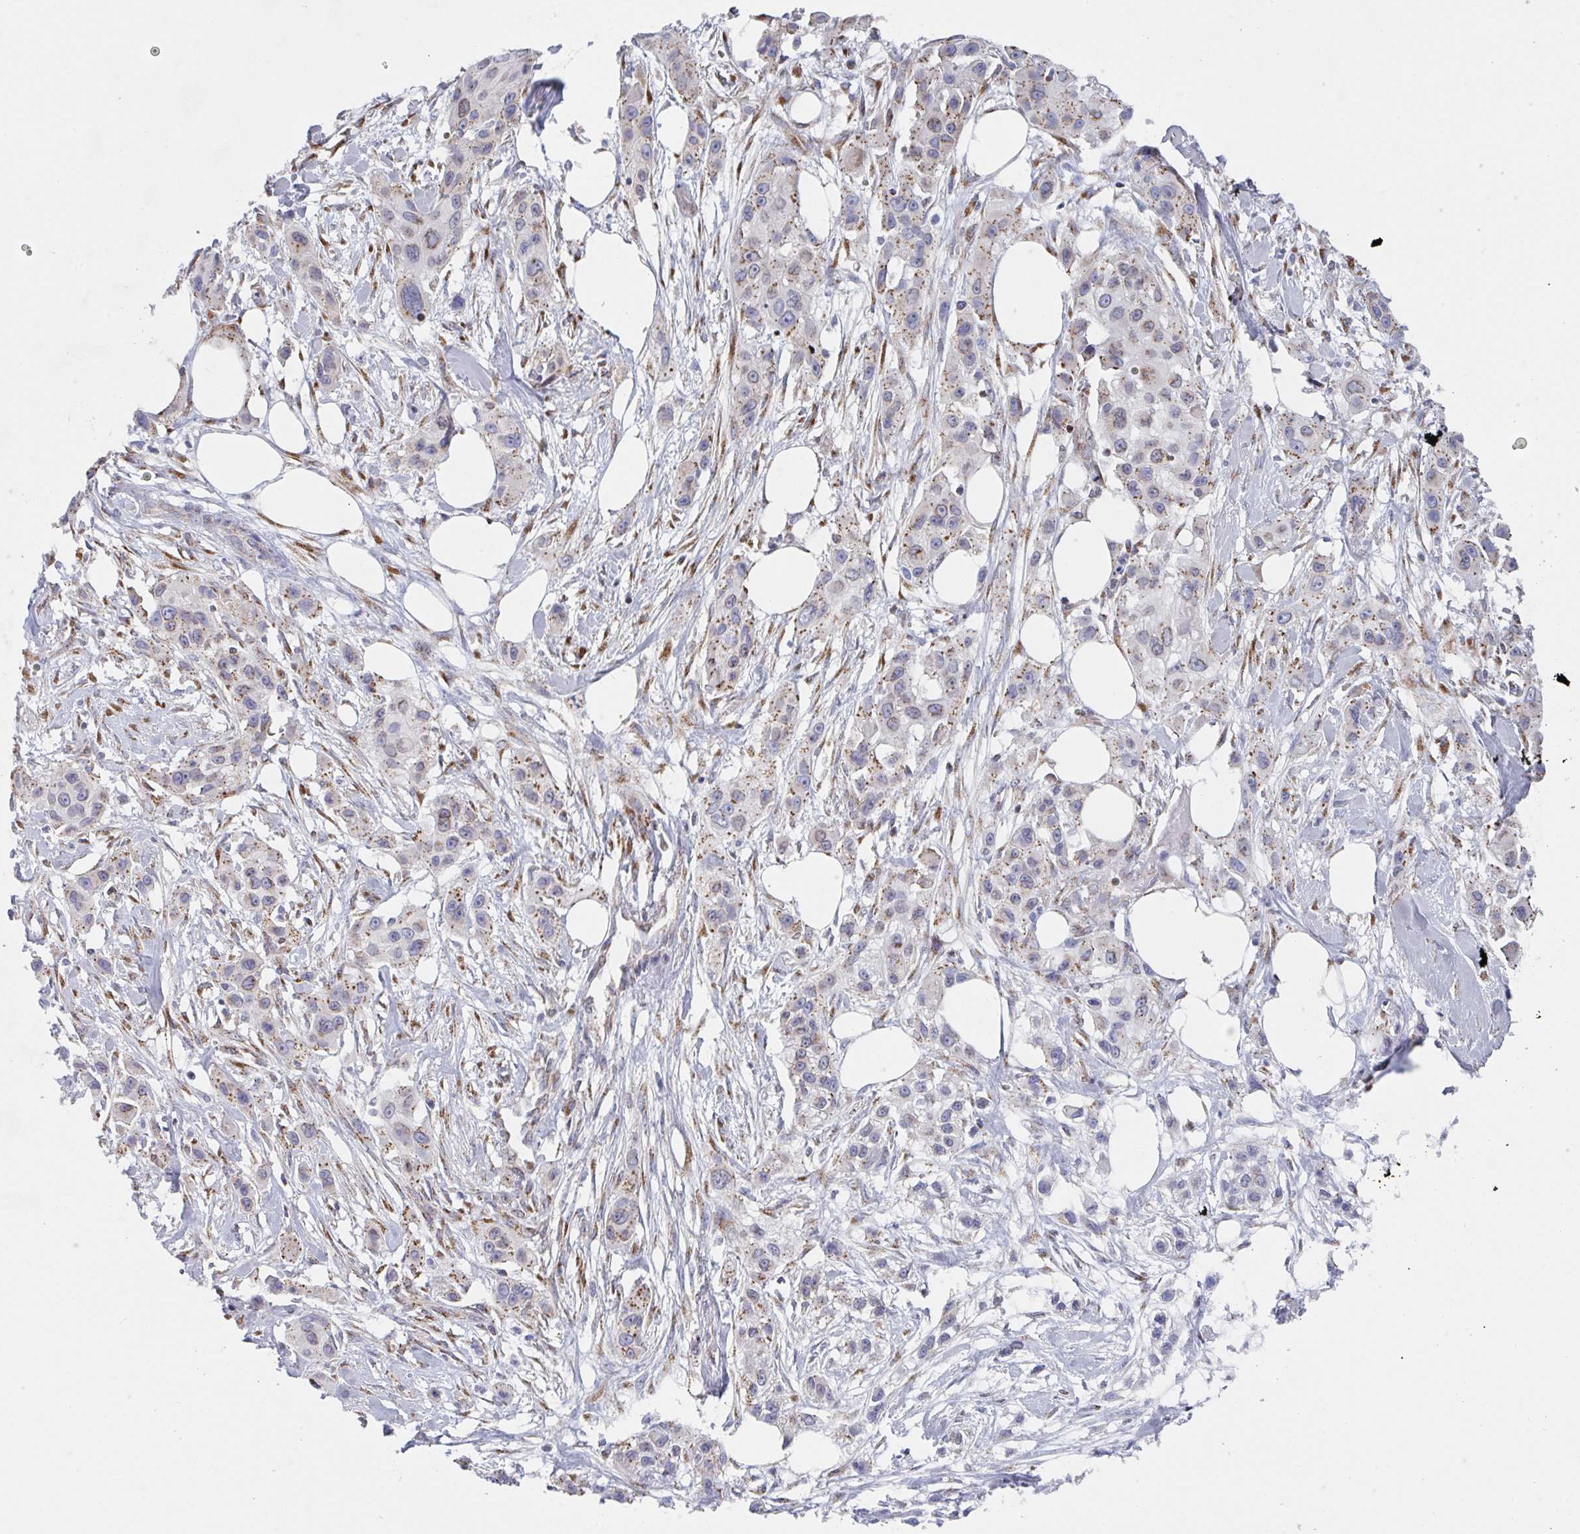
{"staining": {"intensity": "moderate", "quantity": "25%-75%", "location": "cytoplasmic/membranous"}, "tissue": "skin cancer", "cell_type": "Tumor cells", "image_type": "cancer", "snomed": [{"axis": "morphology", "description": "Squamous cell carcinoma, NOS"}, {"axis": "topography", "description": "Skin"}], "caption": "IHC micrograph of skin cancer stained for a protein (brown), which demonstrates medium levels of moderate cytoplasmic/membranous positivity in about 25%-75% of tumor cells.", "gene": "PROSER3", "patient": {"sex": "male", "age": 63}}